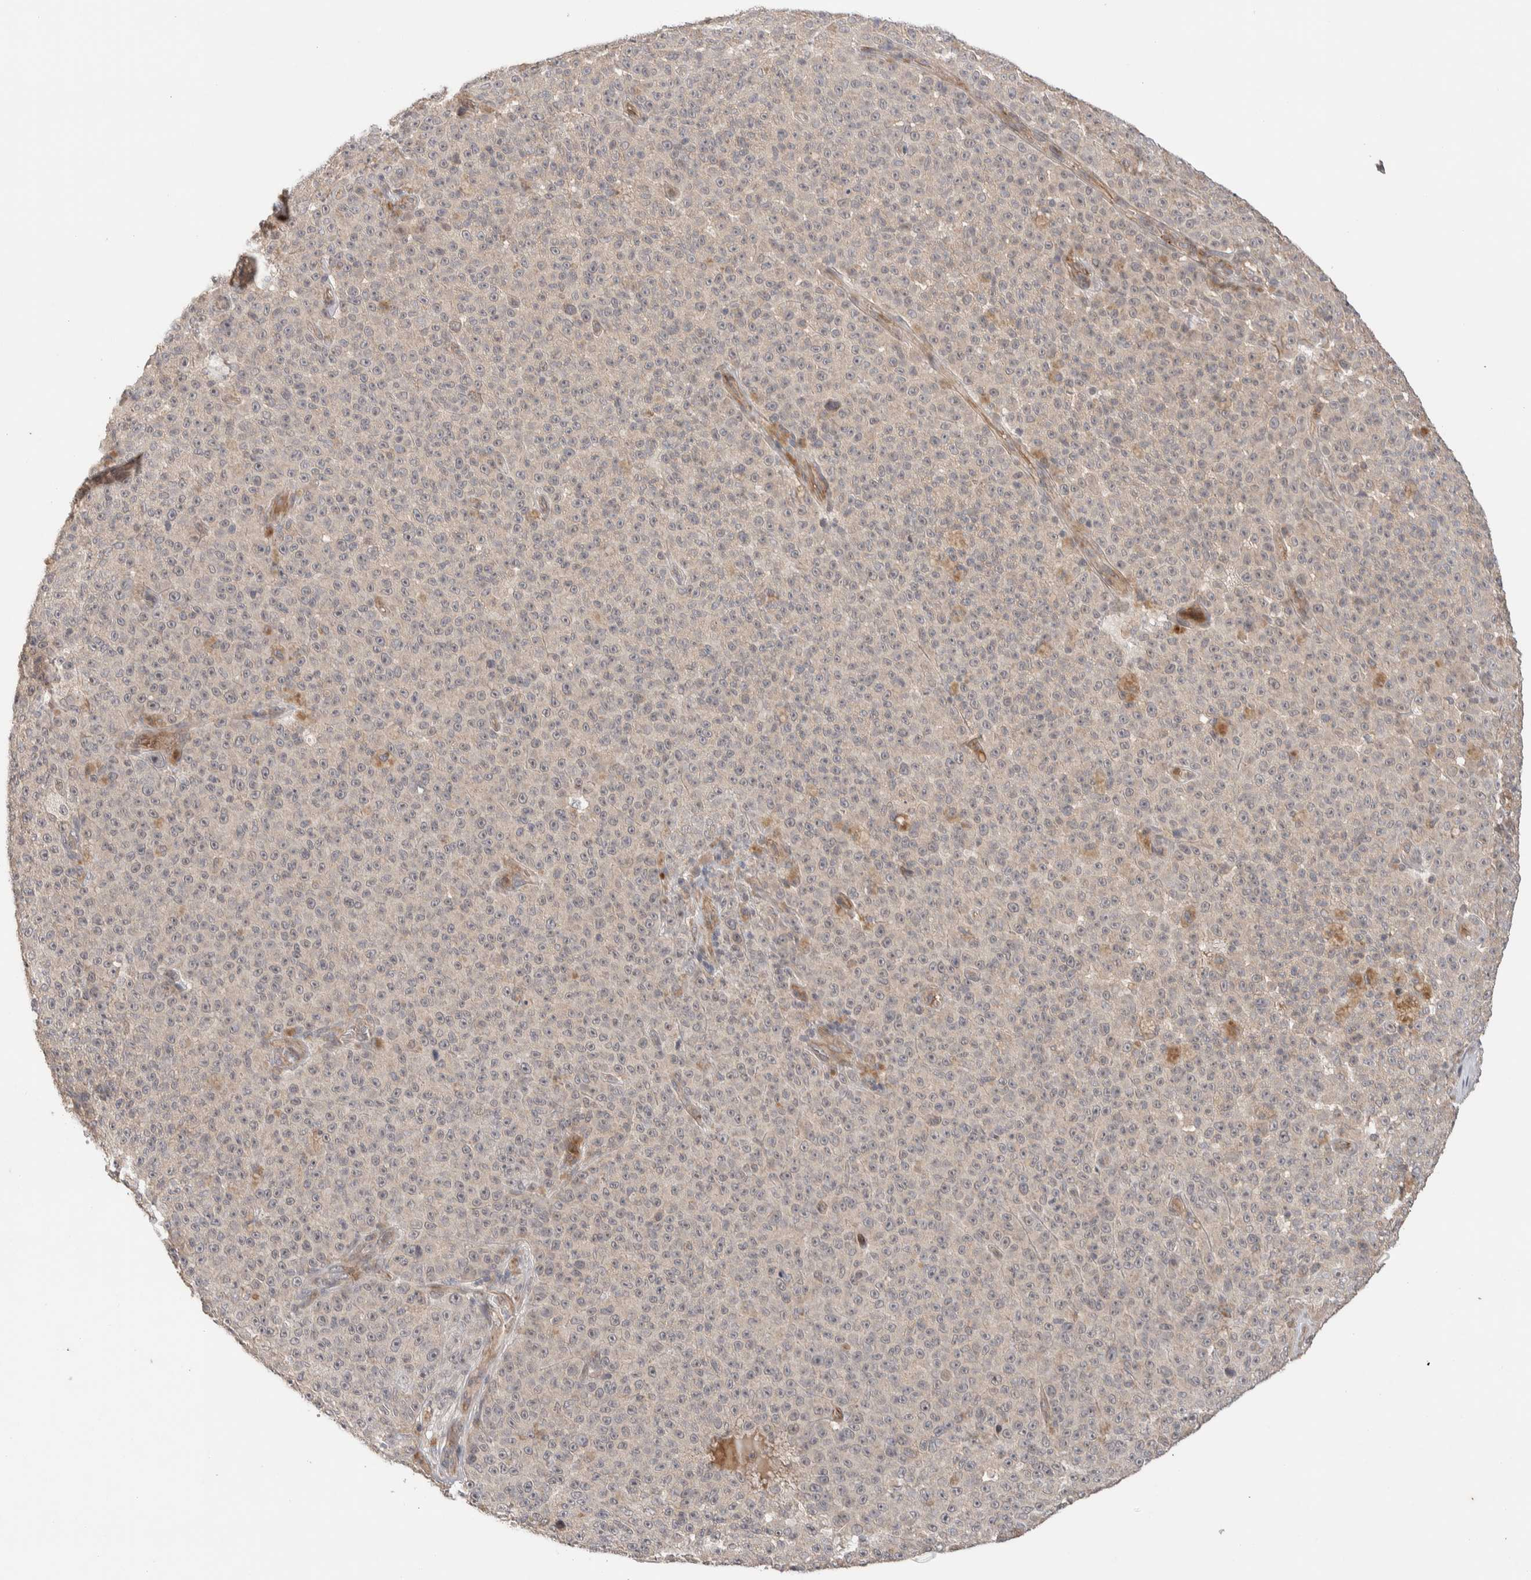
{"staining": {"intensity": "weak", "quantity": "25%-75%", "location": "cytoplasmic/membranous,nuclear"}, "tissue": "melanoma", "cell_type": "Tumor cells", "image_type": "cancer", "snomed": [{"axis": "morphology", "description": "Malignant melanoma, NOS"}, {"axis": "topography", "description": "Skin"}], "caption": "Protein analysis of melanoma tissue displays weak cytoplasmic/membranous and nuclear expression in about 25%-75% of tumor cells.", "gene": "PRDM15", "patient": {"sex": "female", "age": 82}}